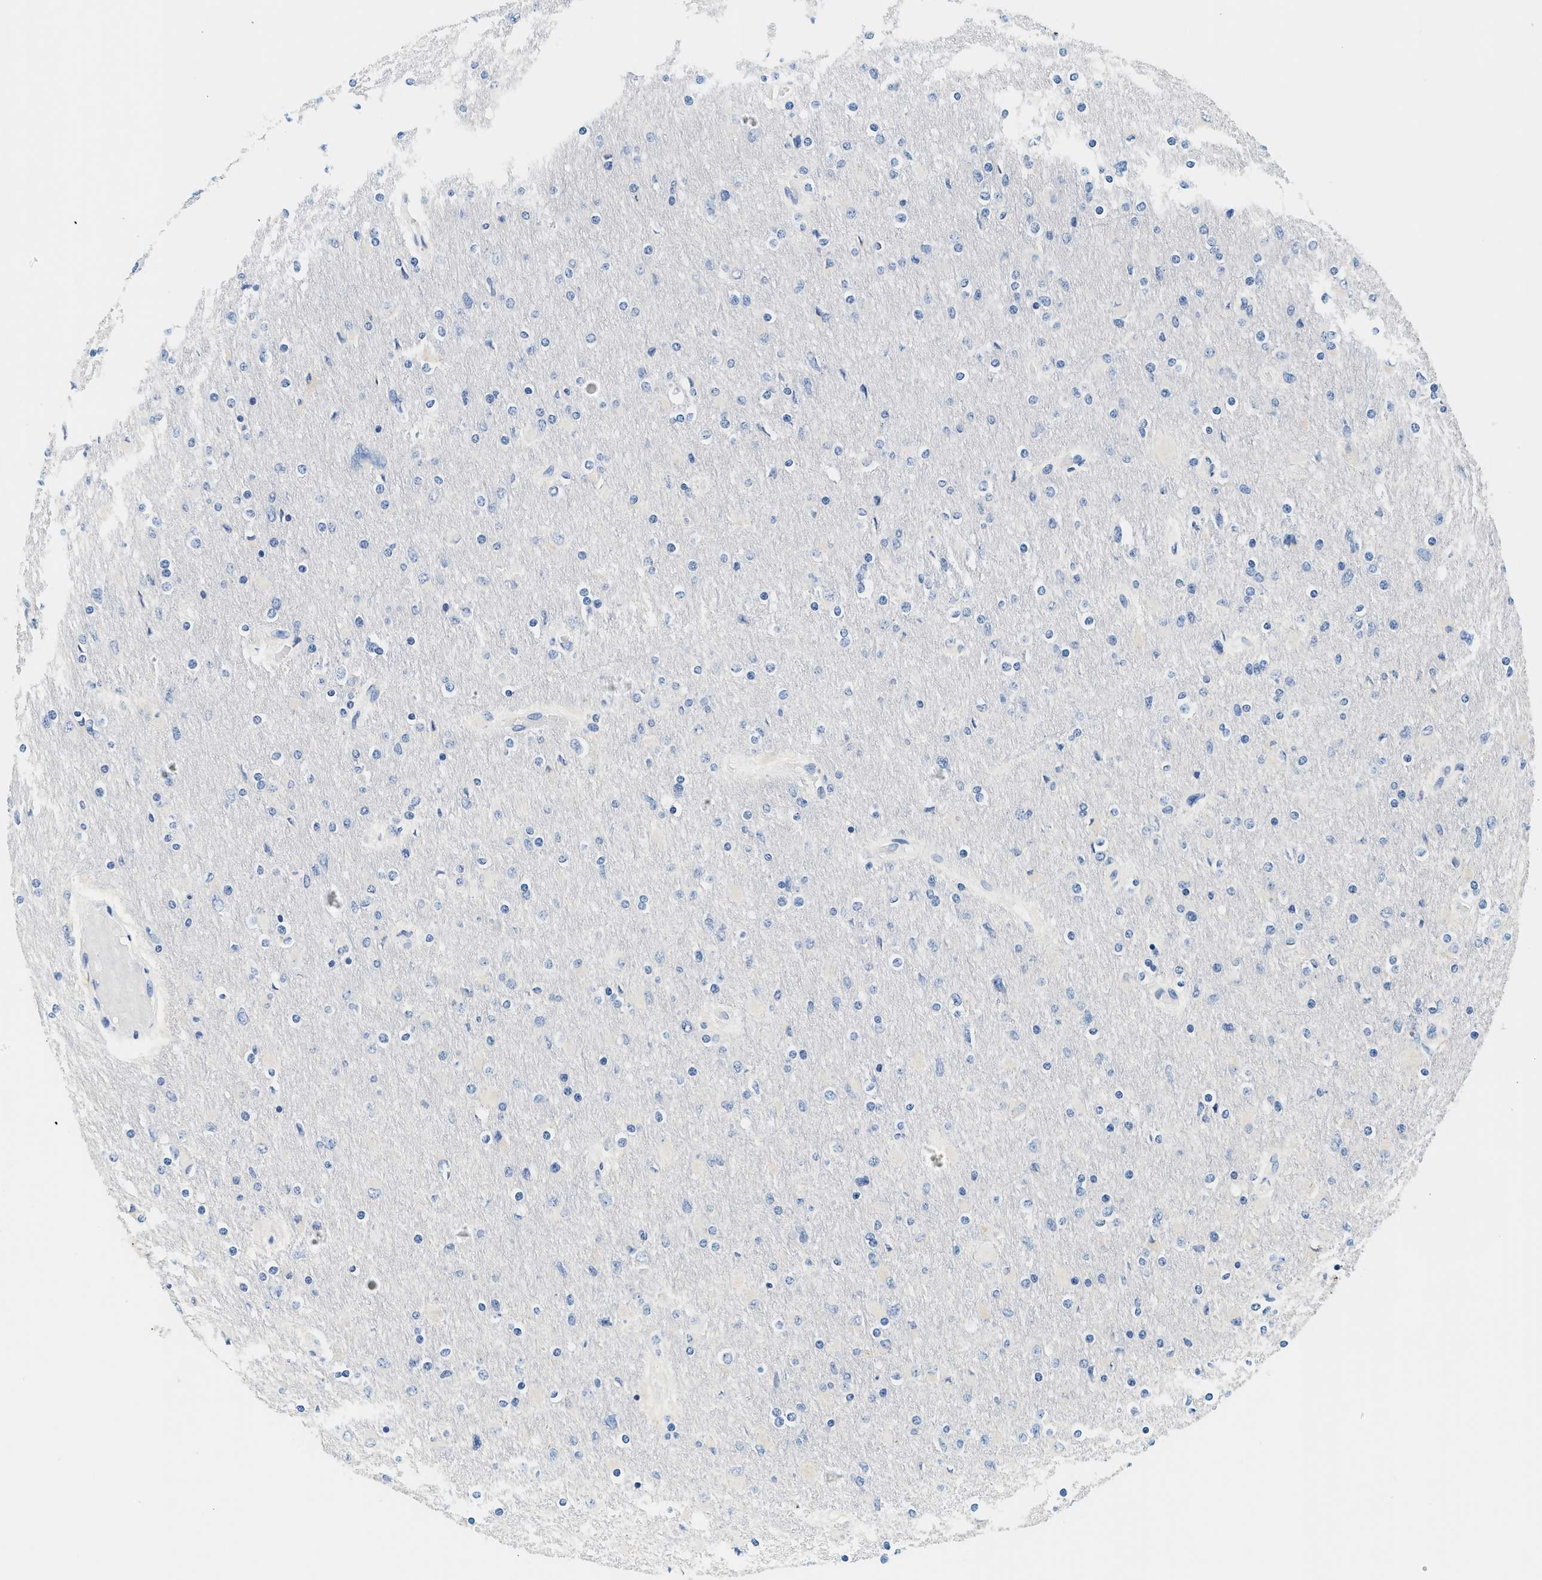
{"staining": {"intensity": "negative", "quantity": "none", "location": "none"}, "tissue": "glioma", "cell_type": "Tumor cells", "image_type": "cancer", "snomed": [{"axis": "morphology", "description": "Glioma, malignant, High grade"}, {"axis": "topography", "description": "Cerebral cortex"}], "caption": "Immunohistochemistry (IHC) micrograph of neoplastic tissue: glioma stained with DAB exhibits no significant protein positivity in tumor cells.", "gene": "SLC35E1", "patient": {"sex": "female", "age": 36}}